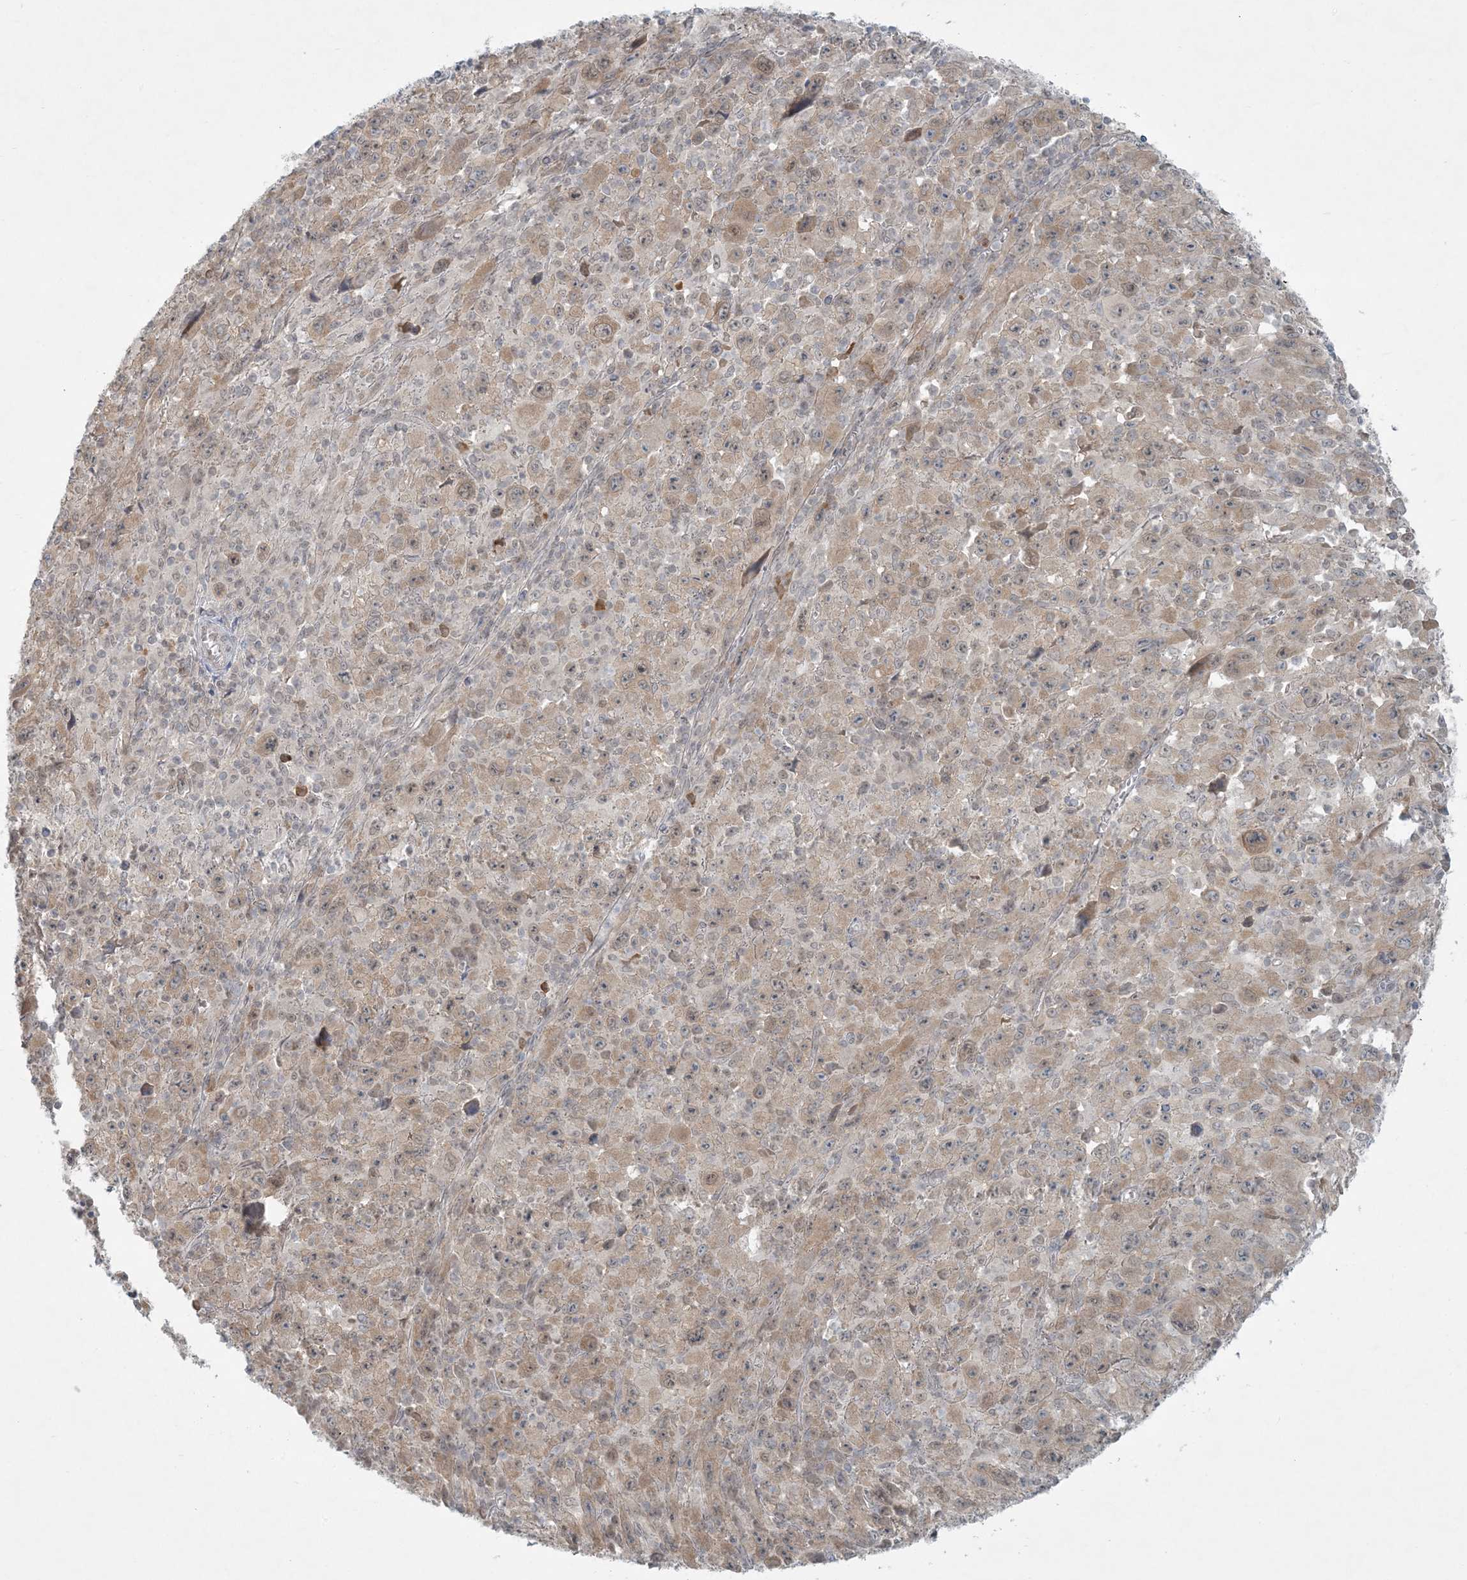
{"staining": {"intensity": "weak", "quantity": ">75%", "location": "cytoplasmic/membranous,nuclear"}, "tissue": "melanoma", "cell_type": "Tumor cells", "image_type": "cancer", "snomed": [{"axis": "morphology", "description": "Malignant melanoma, Metastatic site"}, {"axis": "topography", "description": "Skin"}], "caption": "Immunohistochemical staining of malignant melanoma (metastatic site) reveals weak cytoplasmic/membranous and nuclear protein positivity in about >75% of tumor cells.", "gene": "OBI1", "patient": {"sex": "female", "age": 56}}